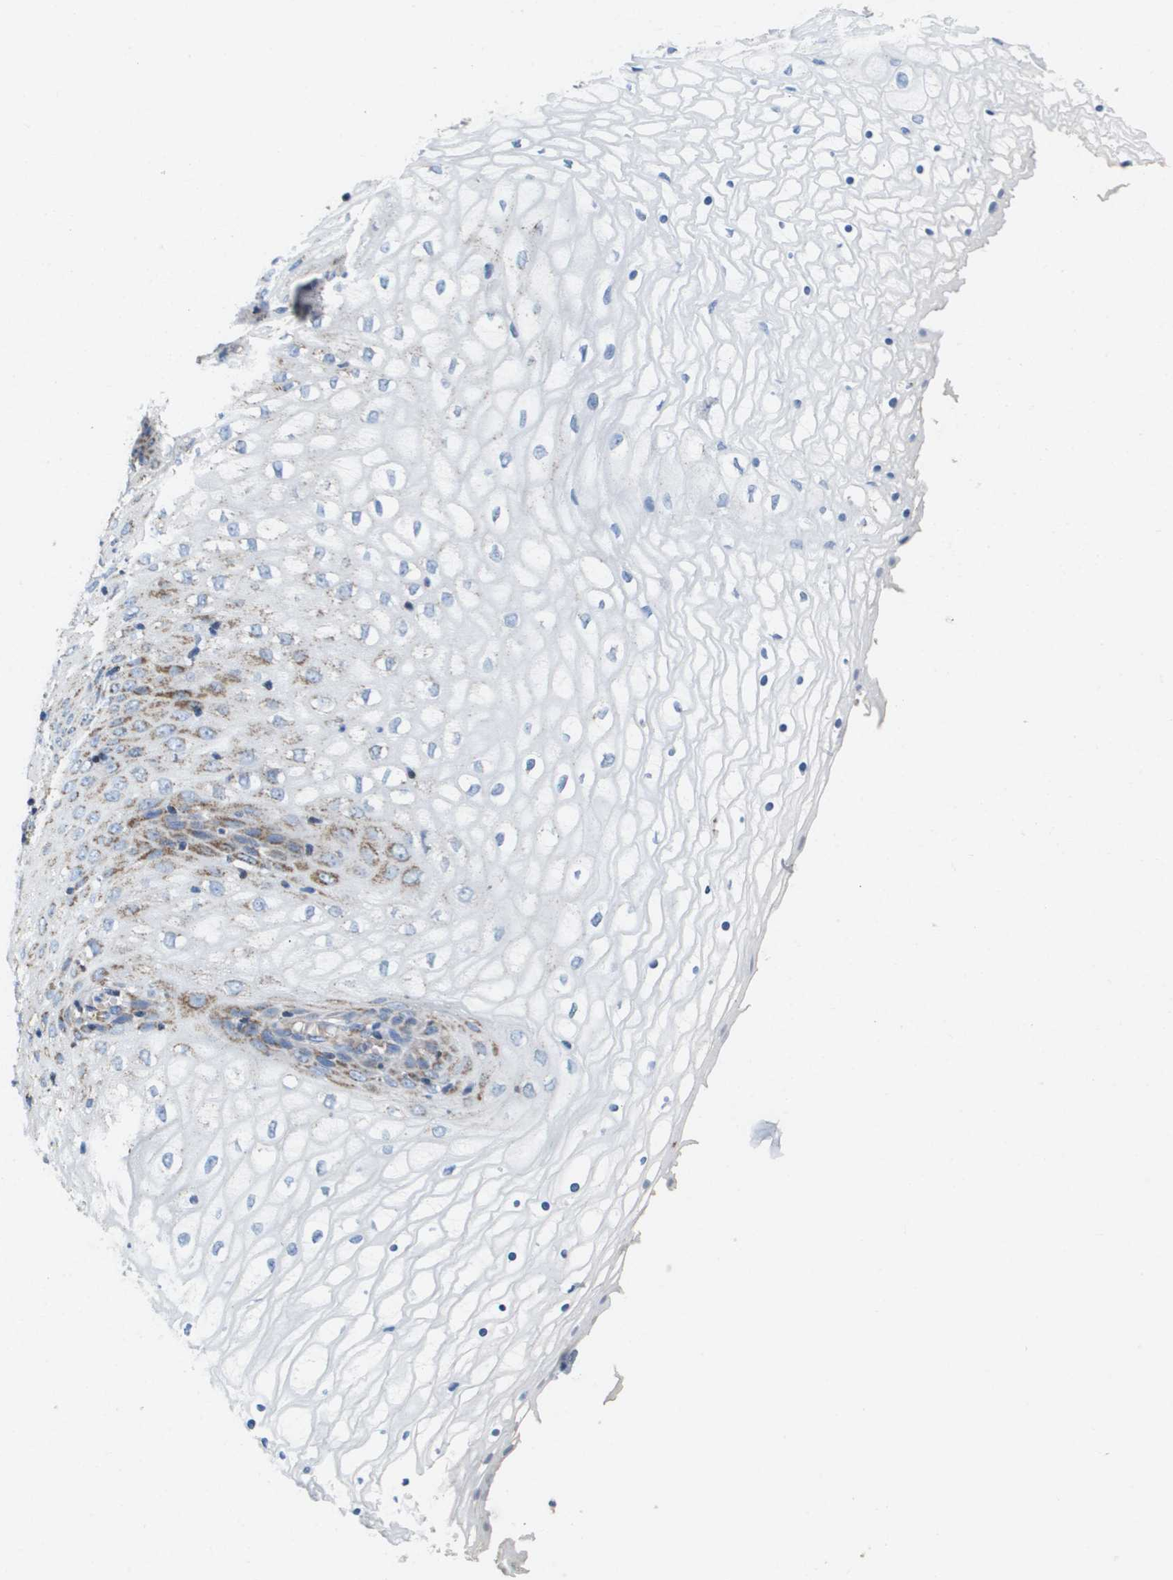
{"staining": {"intensity": "moderate", "quantity": "<25%", "location": "cytoplasmic/membranous"}, "tissue": "vagina", "cell_type": "Squamous epithelial cells", "image_type": "normal", "snomed": [{"axis": "morphology", "description": "Normal tissue, NOS"}, {"axis": "topography", "description": "Vagina"}], "caption": "This image shows immunohistochemistry staining of benign human vagina, with low moderate cytoplasmic/membranous staining in approximately <25% of squamous epithelial cells.", "gene": "ATP5F1B", "patient": {"sex": "female", "age": 34}}